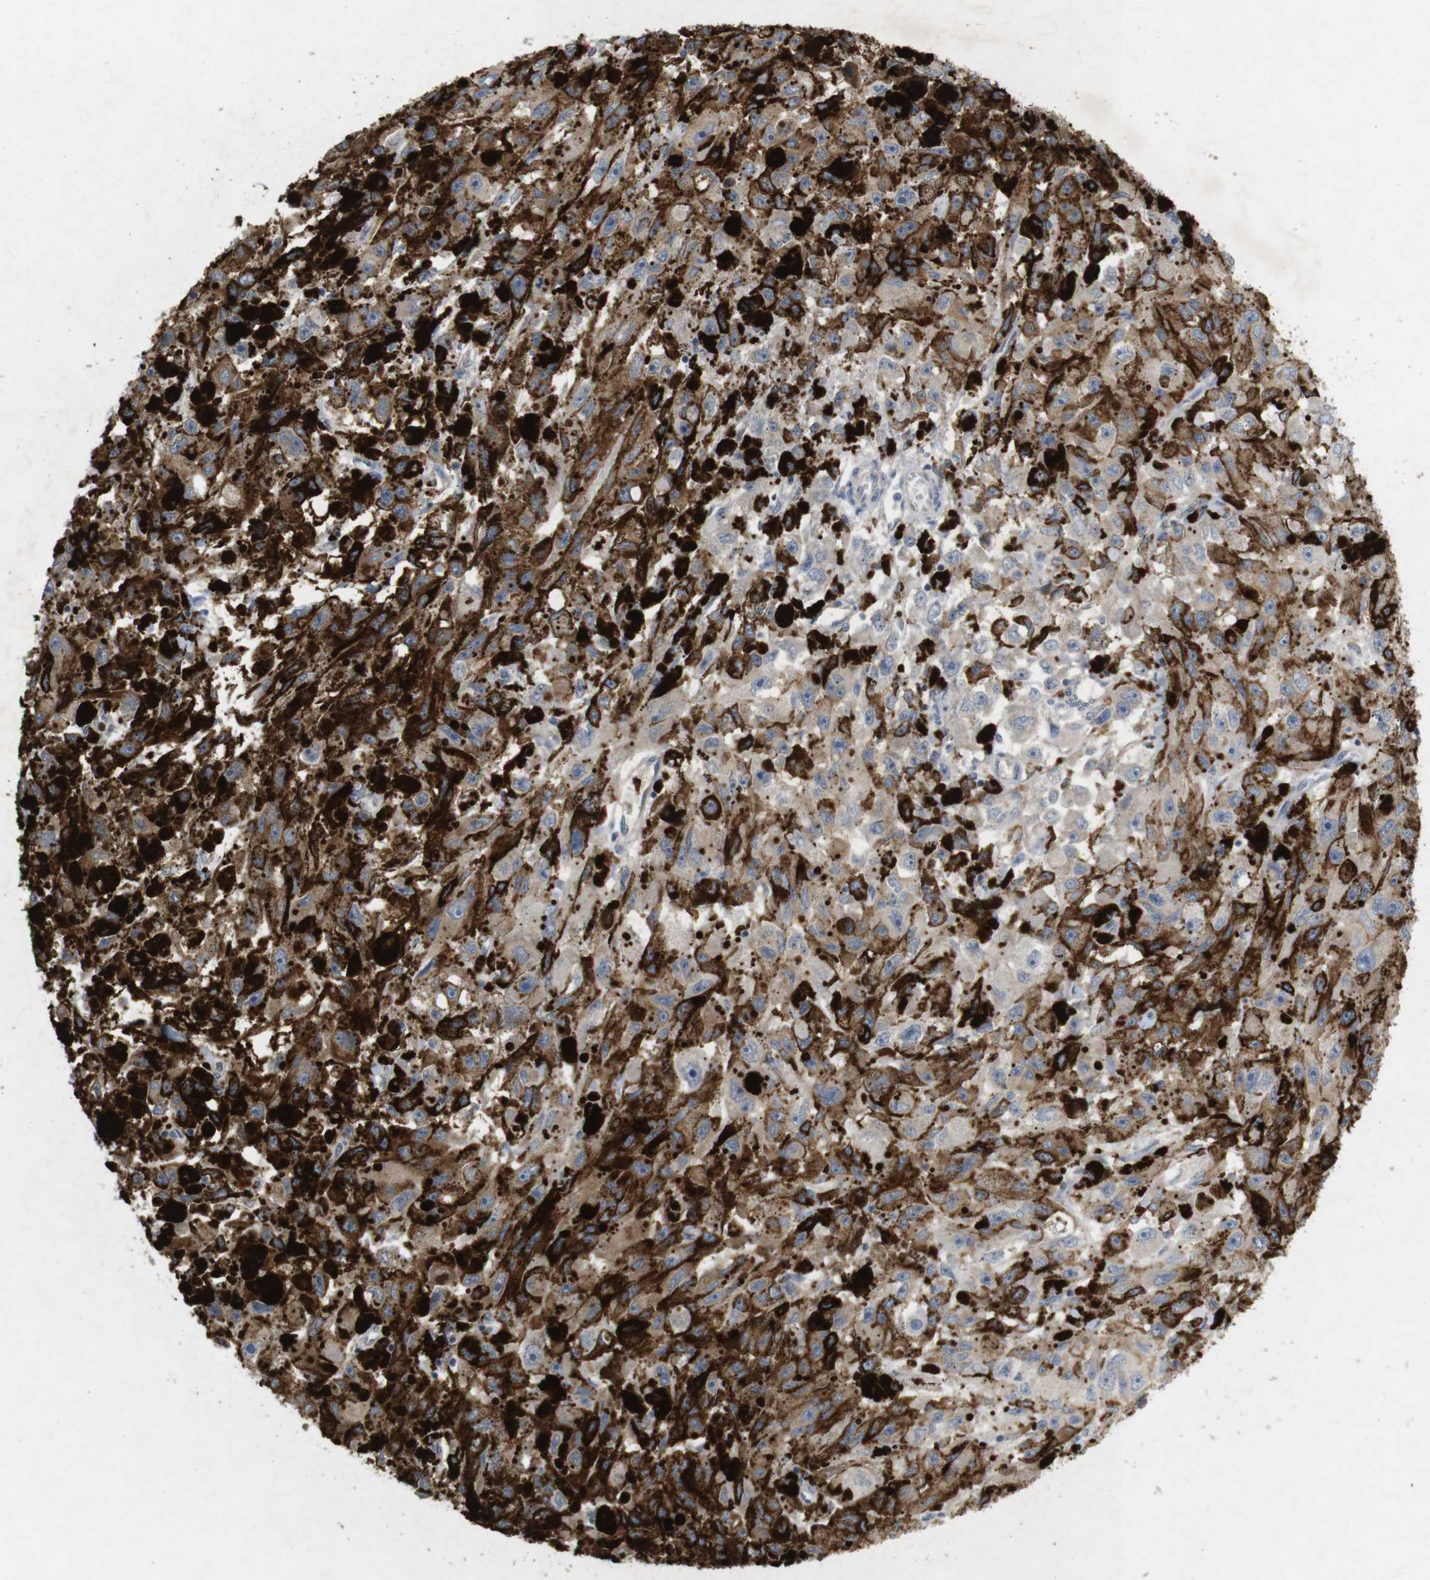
{"staining": {"intensity": "weak", "quantity": ">75%", "location": "cytoplasmic/membranous"}, "tissue": "melanoma", "cell_type": "Tumor cells", "image_type": "cancer", "snomed": [{"axis": "morphology", "description": "Malignant melanoma, NOS"}, {"axis": "topography", "description": "Skin"}], "caption": "The image demonstrates a brown stain indicating the presence of a protein in the cytoplasmic/membranous of tumor cells in malignant melanoma.", "gene": "TSPAN14", "patient": {"sex": "female", "age": 104}}